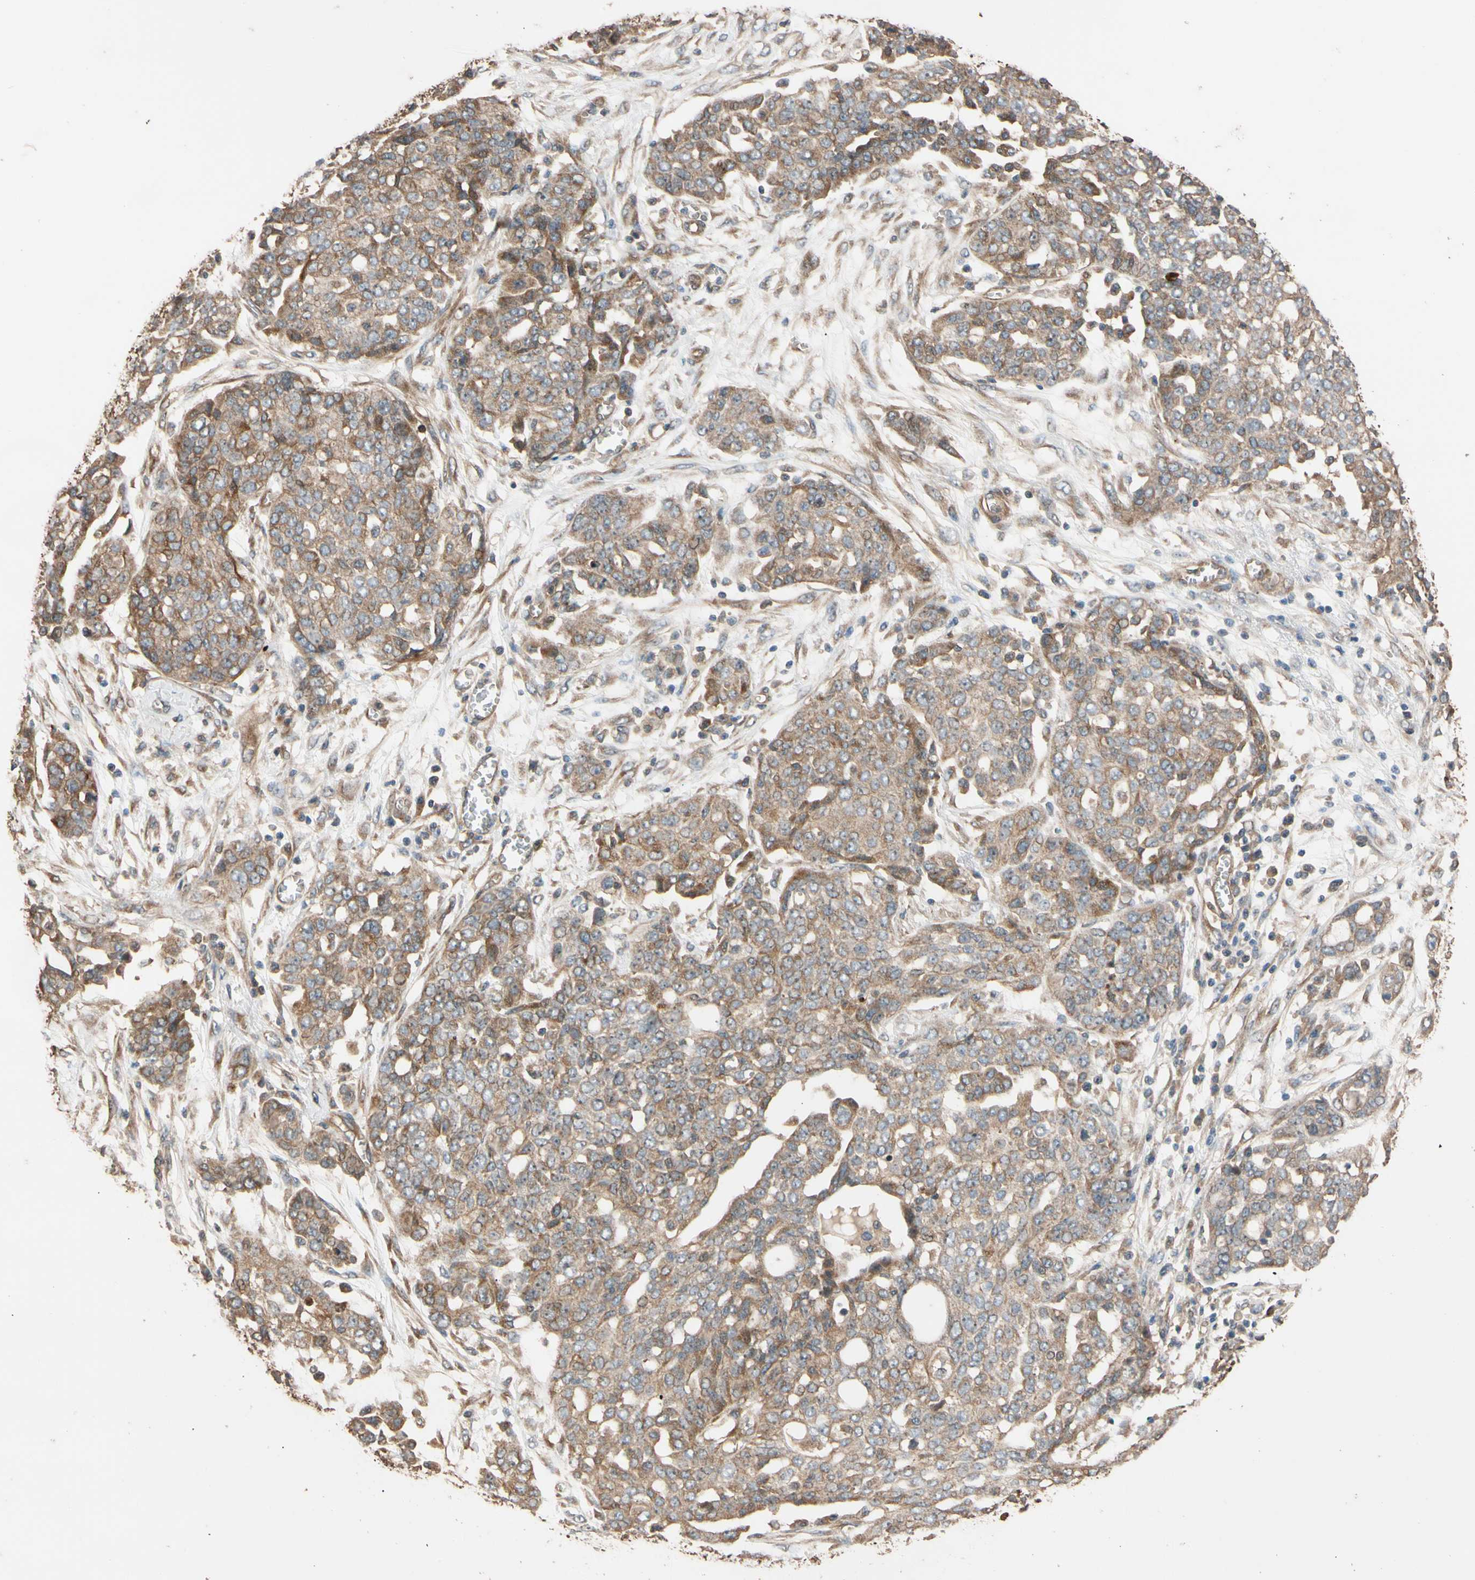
{"staining": {"intensity": "weak", "quantity": "25%-75%", "location": "cytoplasmic/membranous"}, "tissue": "ovarian cancer", "cell_type": "Tumor cells", "image_type": "cancer", "snomed": [{"axis": "morphology", "description": "Cystadenocarcinoma, serous, NOS"}, {"axis": "topography", "description": "Soft tissue"}, {"axis": "topography", "description": "Ovary"}], "caption": "Protein positivity by IHC displays weak cytoplasmic/membranous staining in about 25%-75% of tumor cells in ovarian cancer.", "gene": "MGRN1", "patient": {"sex": "female", "age": 57}}